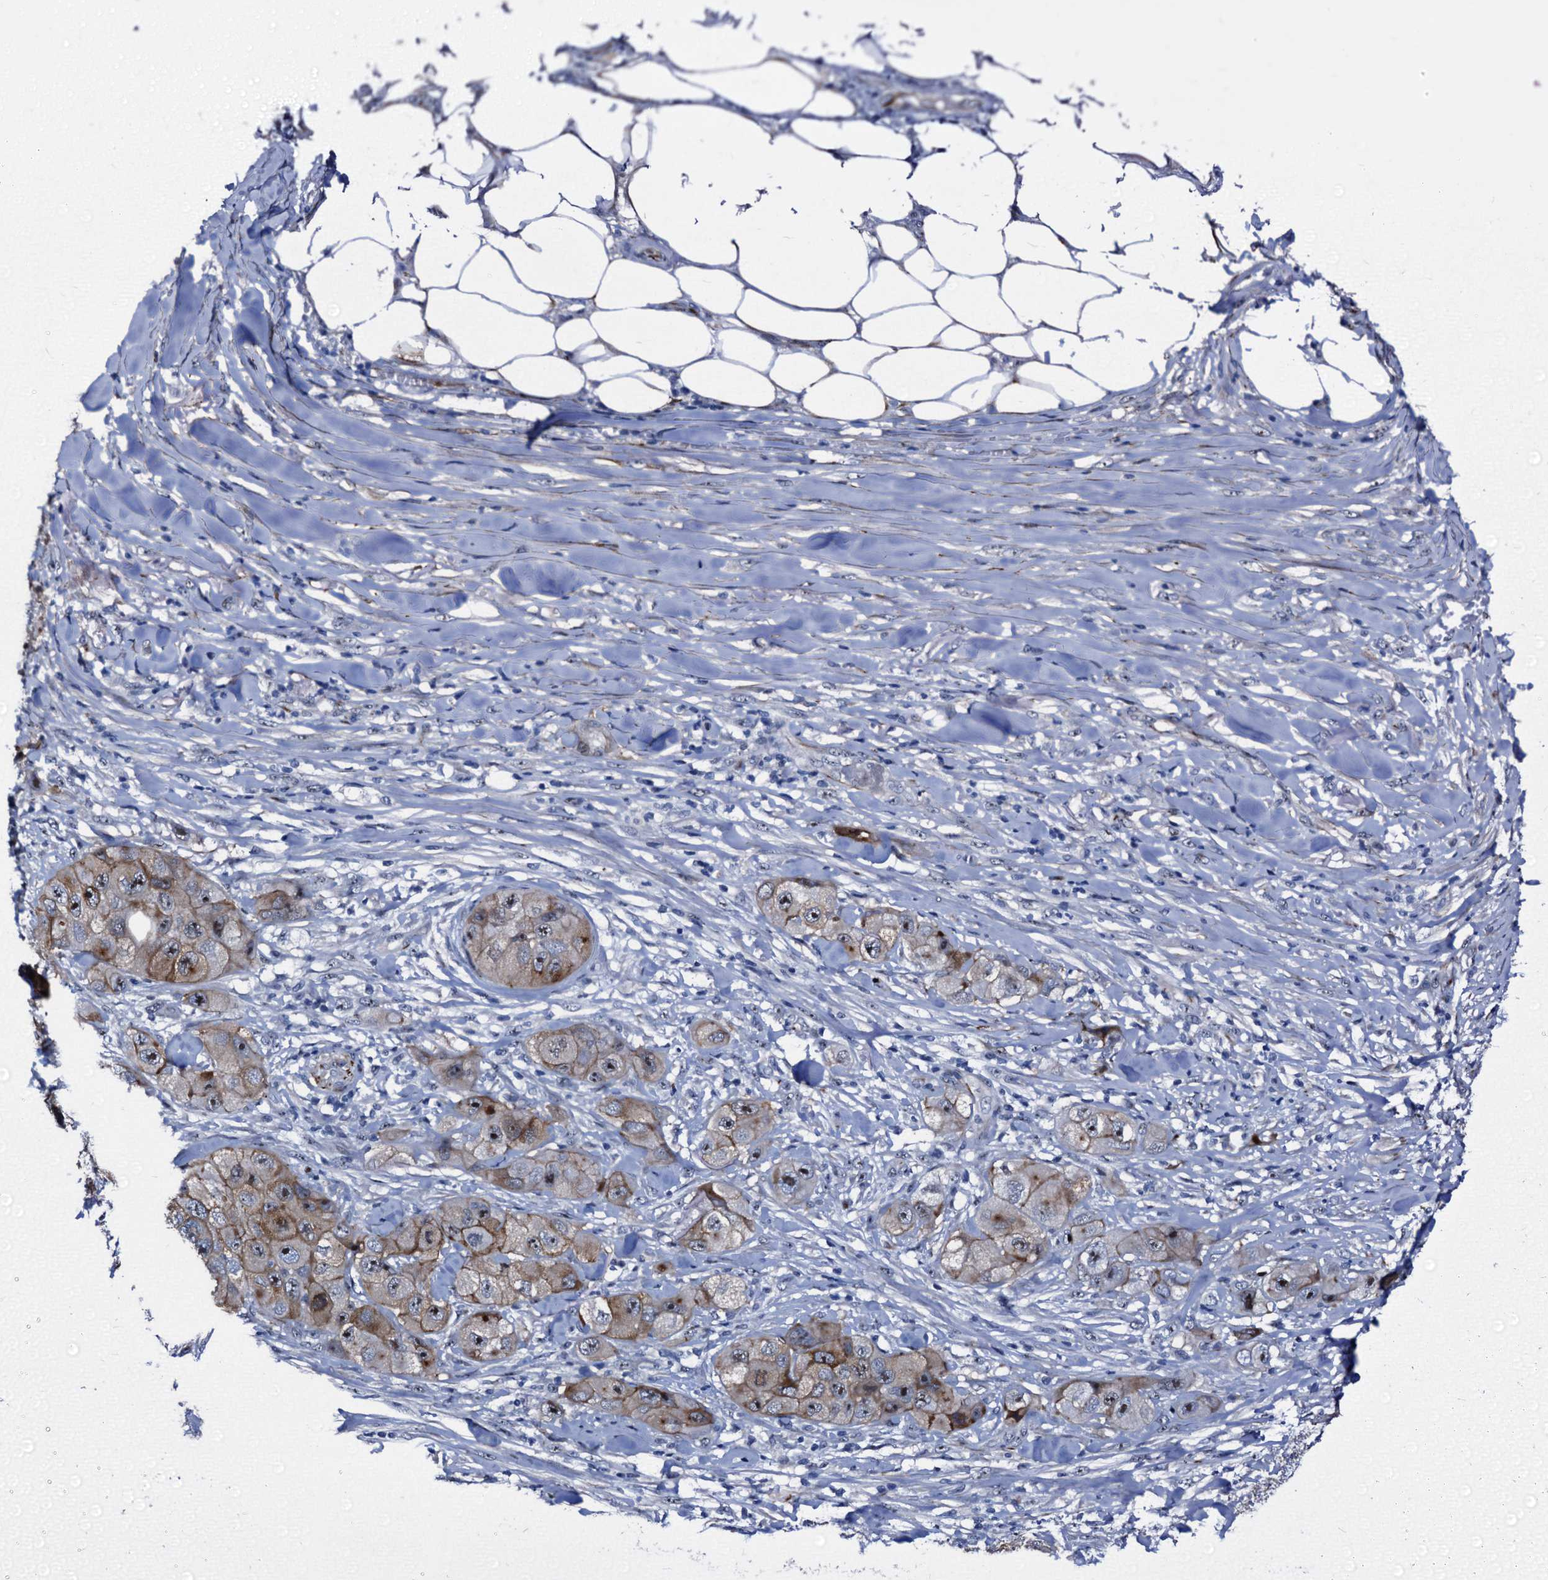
{"staining": {"intensity": "moderate", "quantity": ">75%", "location": "cytoplasmic/membranous,nuclear"}, "tissue": "skin cancer", "cell_type": "Tumor cells", "image_type": "cancer", "snomed": [{"axis": "morphology", "description": "Squamous cell carcinoma, NOS"}, {"axis": "topography", "description": "Skin"}, {"axis": "topography", "description": "Subcutis"}], "caption": "Moderate cytoplasmic/membranous and nuclear expression for a protein is present in about >75% of tumor cells of skin cancer (squamous cell carcinoma) using immunohistochemistry (IHC).", "gene": "EMG1", "patient": {"sex": "male", "age": 73}}